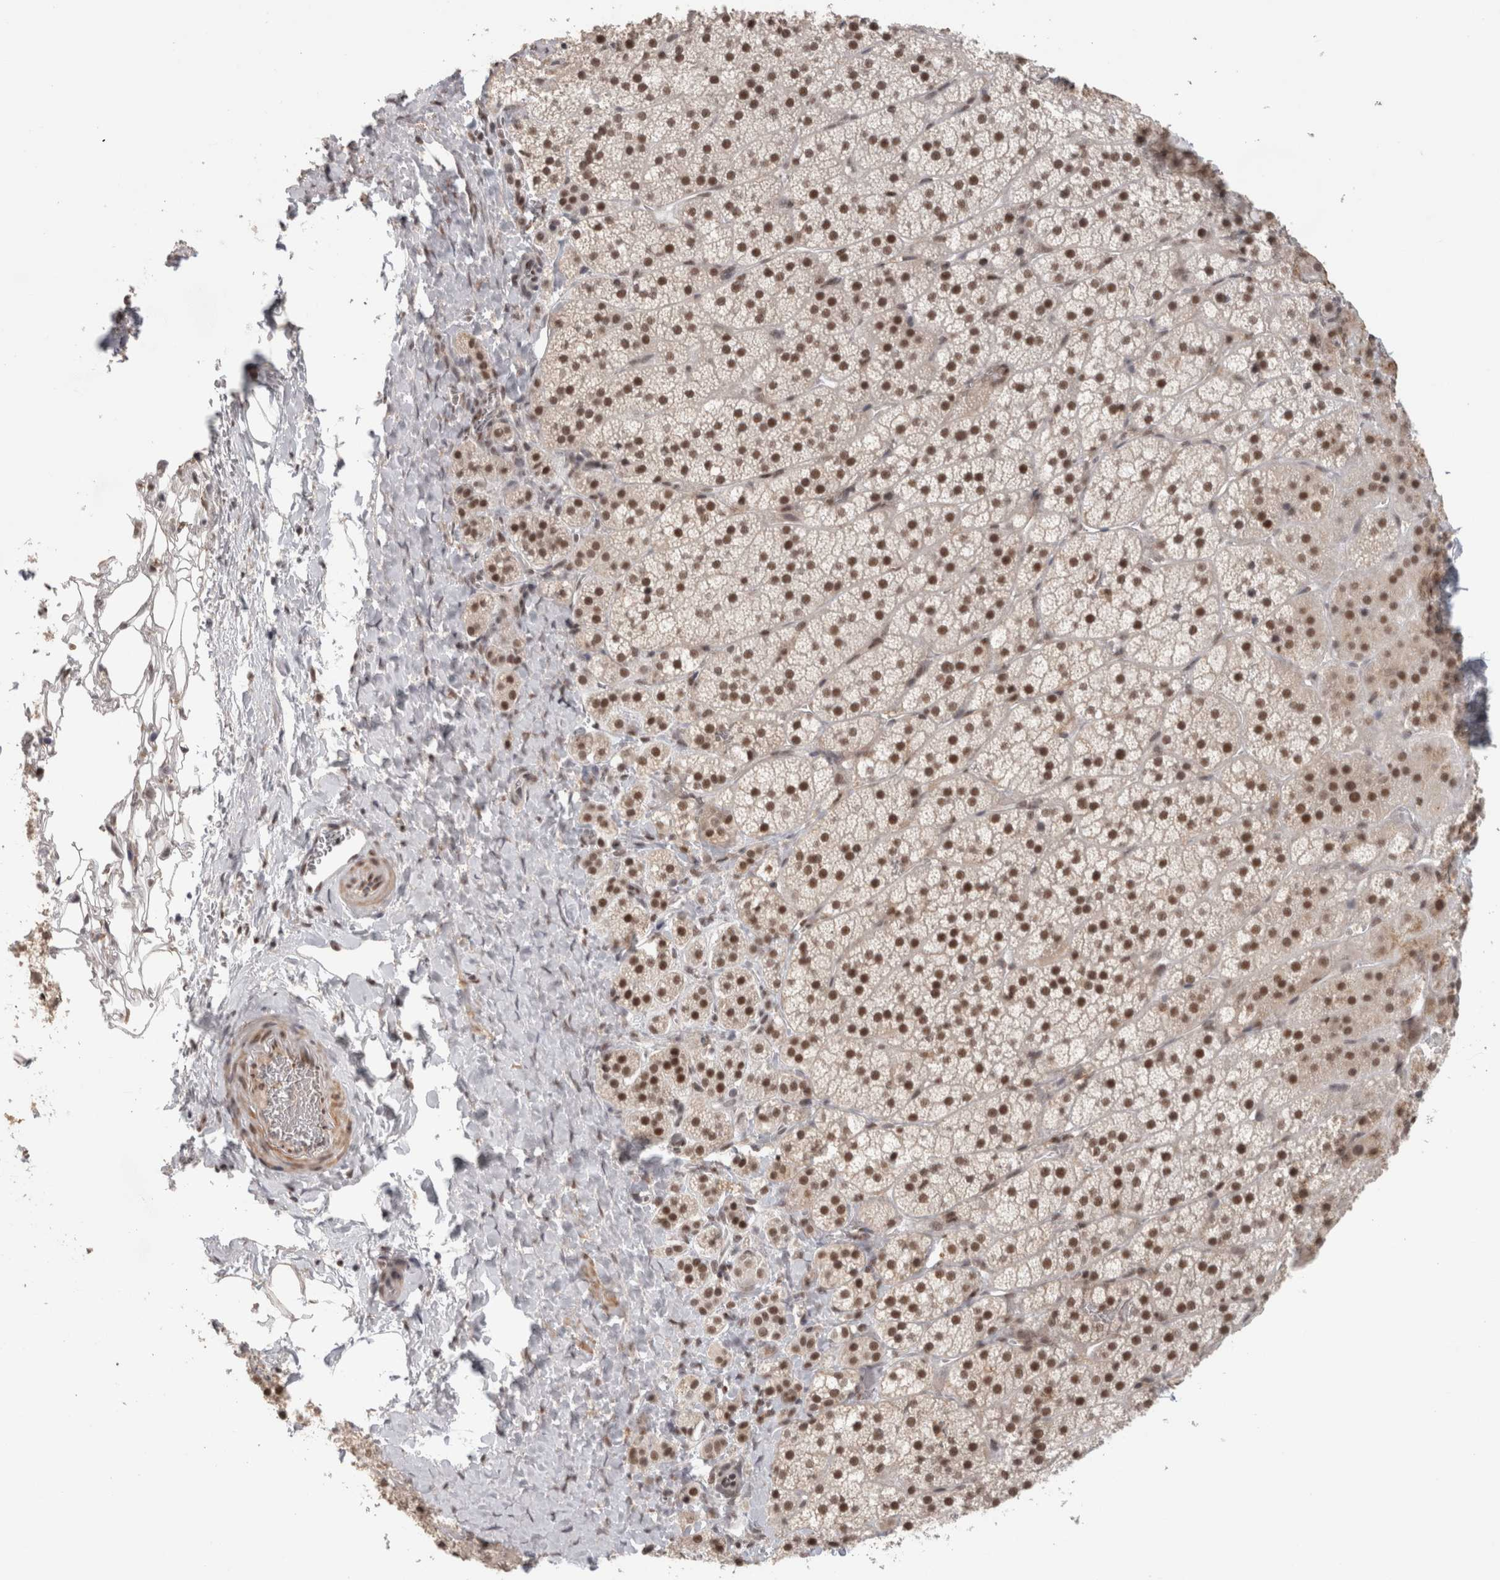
{"staining": {"intensity": "strong", "quantity": ">75%", "location": "nuclear"}, "tissue": "adrenal gland", "cell_type": "Glandular cells", "image_type": "normal", "snomed": [{"axis": "morphology", "description": "Normal tissue, NOS"}, {"axis": "topography", "description": "Adrenal gland"}], "caption": "IHC of unremarkable adrenal gland exhibits high levels of strong nuclear positivity in approximately >75% of glandular cells.", "gene": "ZNF830", "patient": {"sex": "female", "age": 44}}